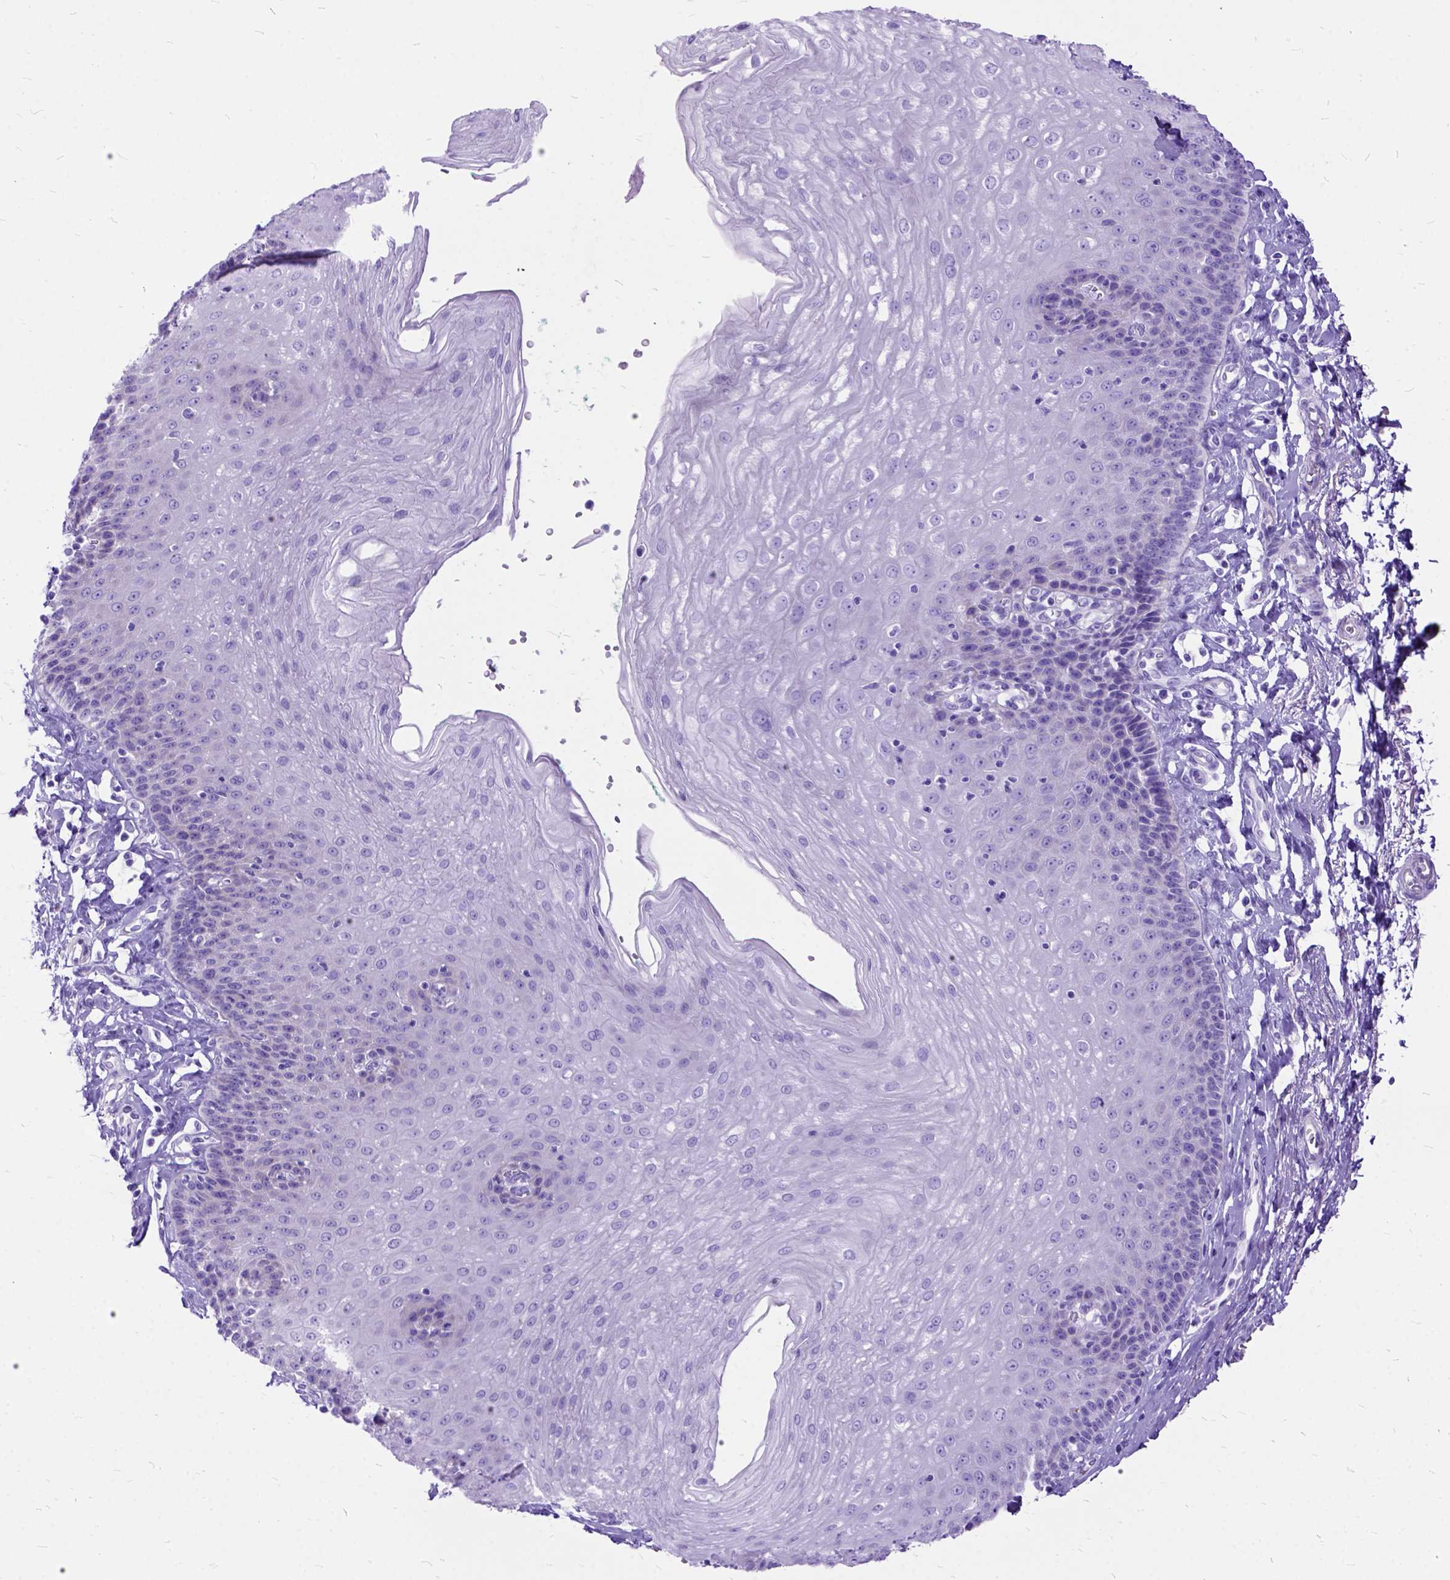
{"staining": {"intensity": "negative", "quantity": "none", "location": "none"}, "tissue": "esophagus", "cell_type": "Squamous epithelial cells", "image_type": "normal", "snomed": [{"axis": "morphology", "description": "Normal tissue, NOS"}, {"axis": "topography", "description": "Esophagus"}], "caption": "This is an immunohistochemistry image of unremarkable esophagus. There is no positivity in squamous epithelial cells.", "gene": "DNAH2", "patient": {"sex": "female", "age": 81}}